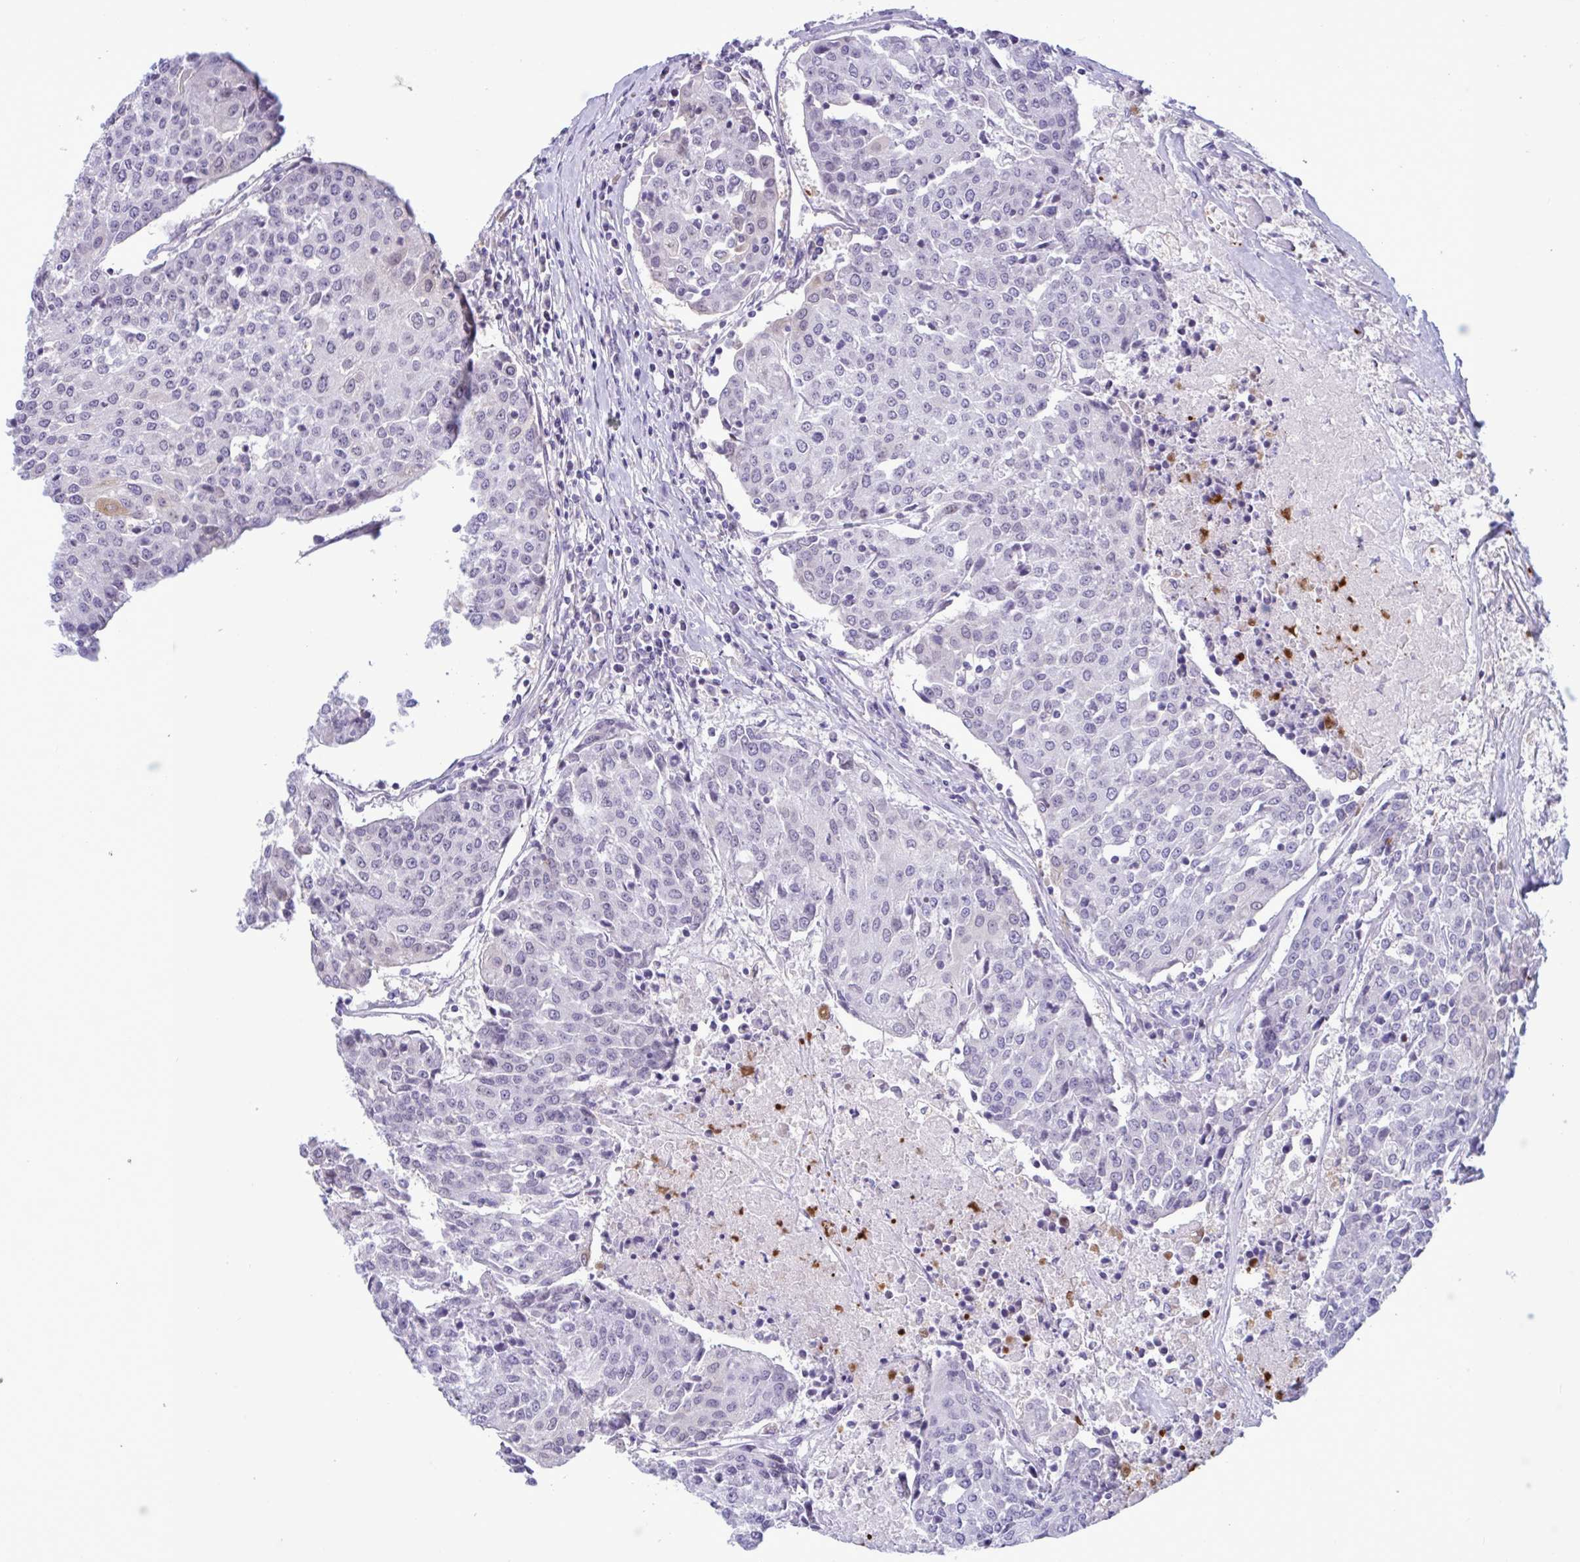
{"staining": {"intensity": "negative", "quantity": "none", "location": "none"}, "tissue": "urothelial cancer", "cell_type": "Tumor cells", "image_type": "cancer", "snomed": [{"axis": "morphology", "description": "Urothelial carcinoma, High grade"}, {"axis": "topography", "description": "Urinary bladder"}], "caption": "Image shows no significant protein expression in tumor cells of urothelial cancer.", "gene": "DOCK11", "patient": {"sex": "female", "age": 85}}